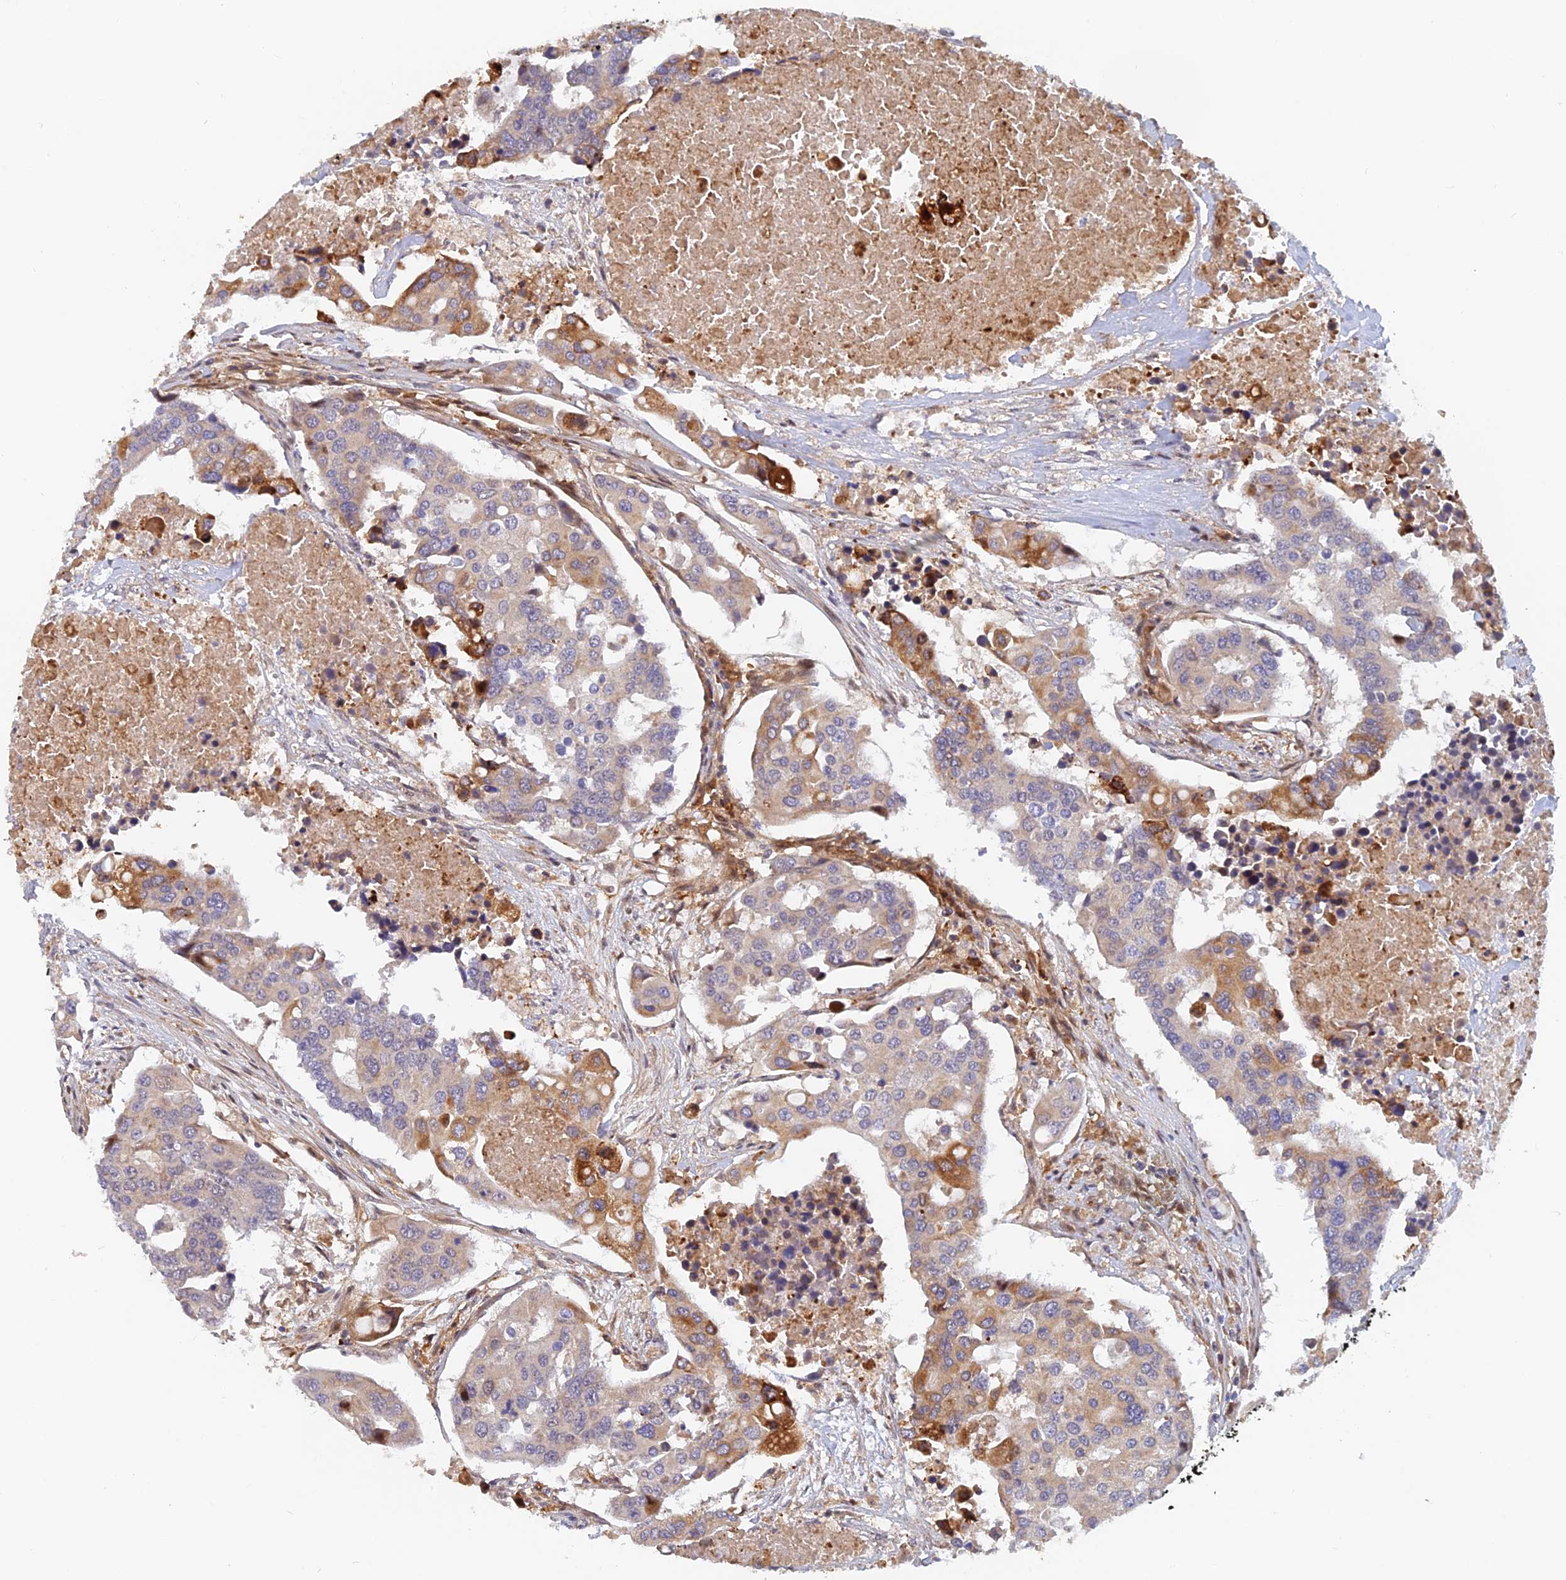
{"staining": {"intensity": "moderate", "quantity": "<25%", "location": "cytoplasmic/membranous"}, "tissue": "colorectal cancer", "cell_type": "Tumor cells", "image_type": "cancer", "snomed": [{"axis": "morphology", "description": "Adenocarcinoma, NOS"}, {"axis": "topography", "description": "Colon"}], "caption": "This is an image of immunohistochemistry staining of colorectal cancer (adenocarcinoma), which shows moderate staining in the cytoplasmic/membranous of tumor cells.", "gene": "ARL2BP", "patient": {"sex": "male", "age": 77}}